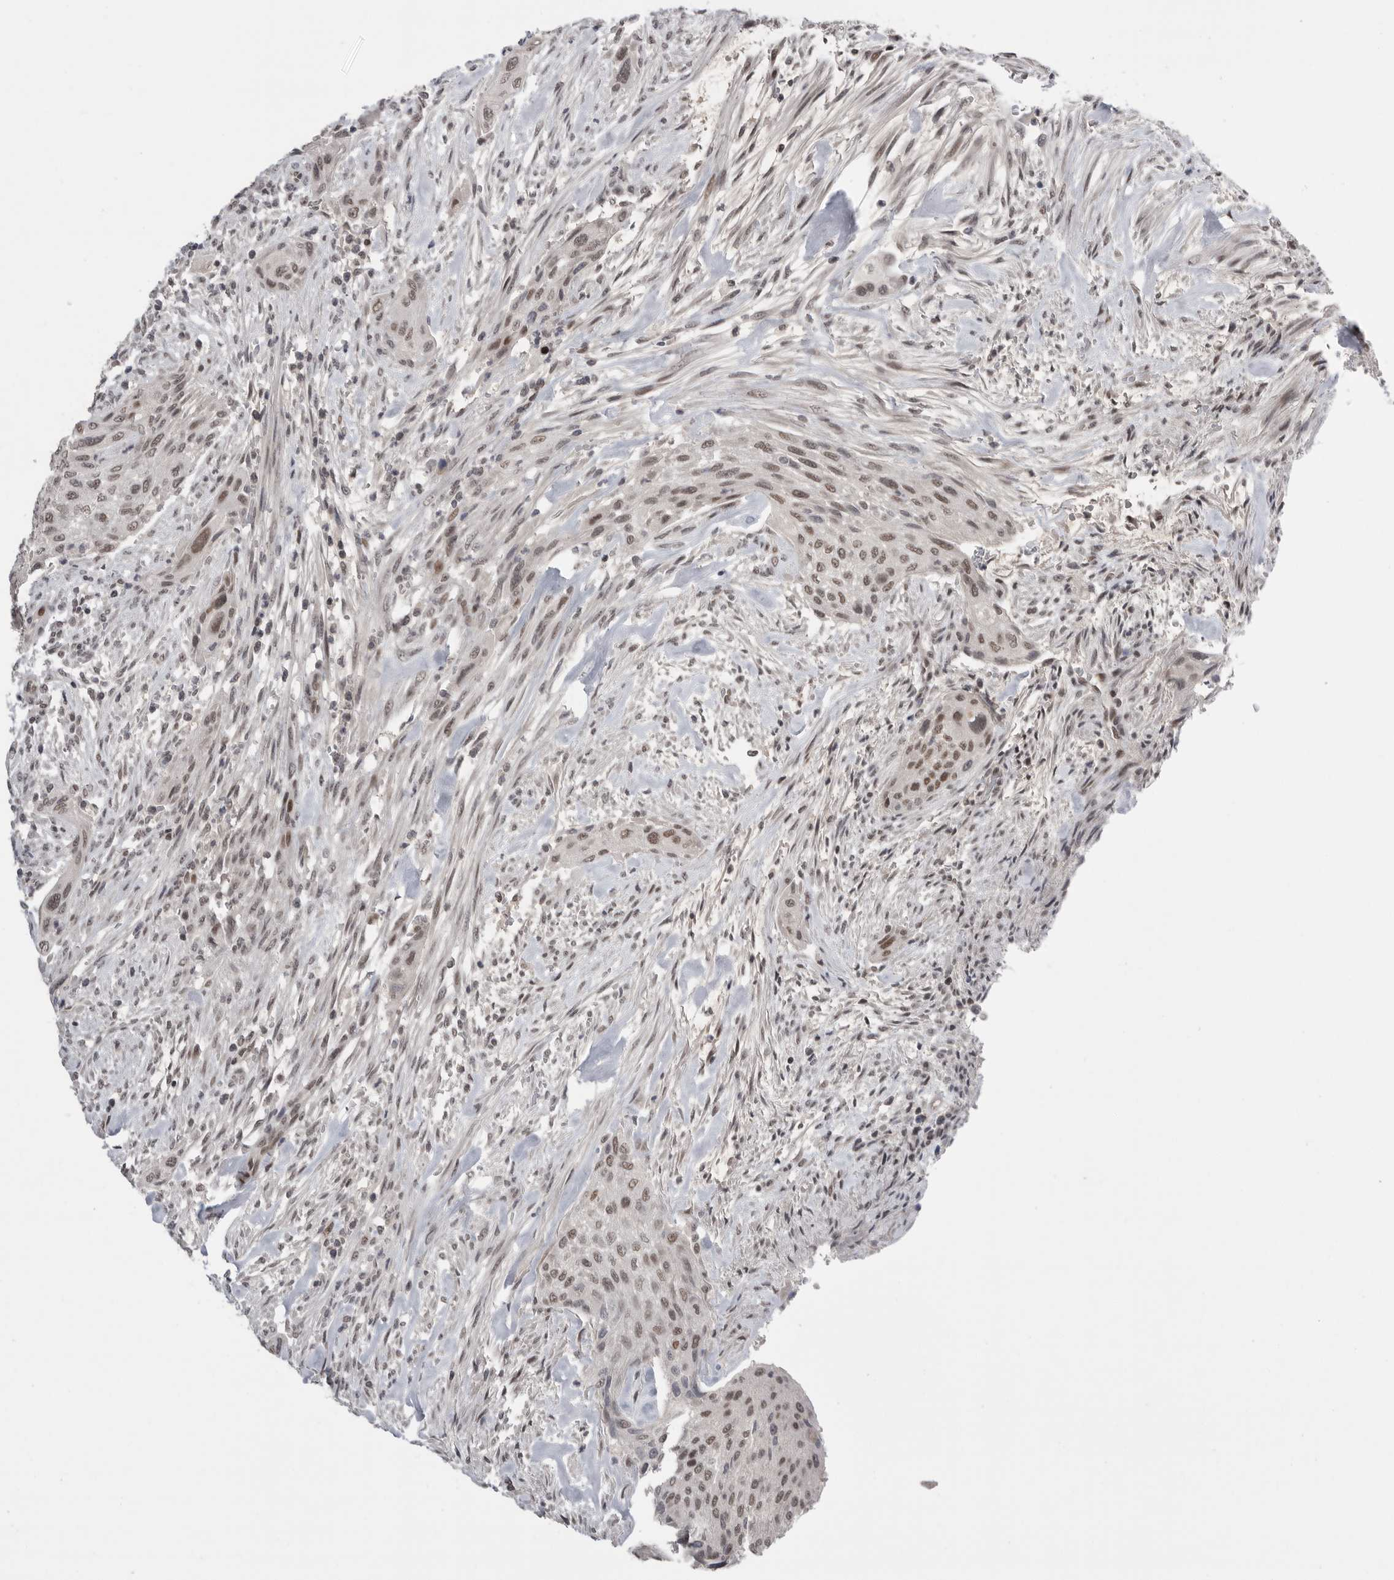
{"staining": {"intensity": "weak", "quantity": ">75%", "location": "nuclear"}, "tissue": "urothelial cancer", "cell_type": "Tumor cells", "image_type": "cancer", "snomed": [{"axis": "morphology", "description": "Urothelial carcinoma, Low grade"}, {"axis": "morphology", "description": "Urothelial carcinoma, High grade"}, {"axis": "topography", "description": "Urinary bladder"}], "caption": "Protein expression analysis of urothelial cancer demonstrates weak nuclear expression in approximately >75% of tumor cells.", "gene": "POU5F1", "patient": {"sex": "male", "age": 35}}